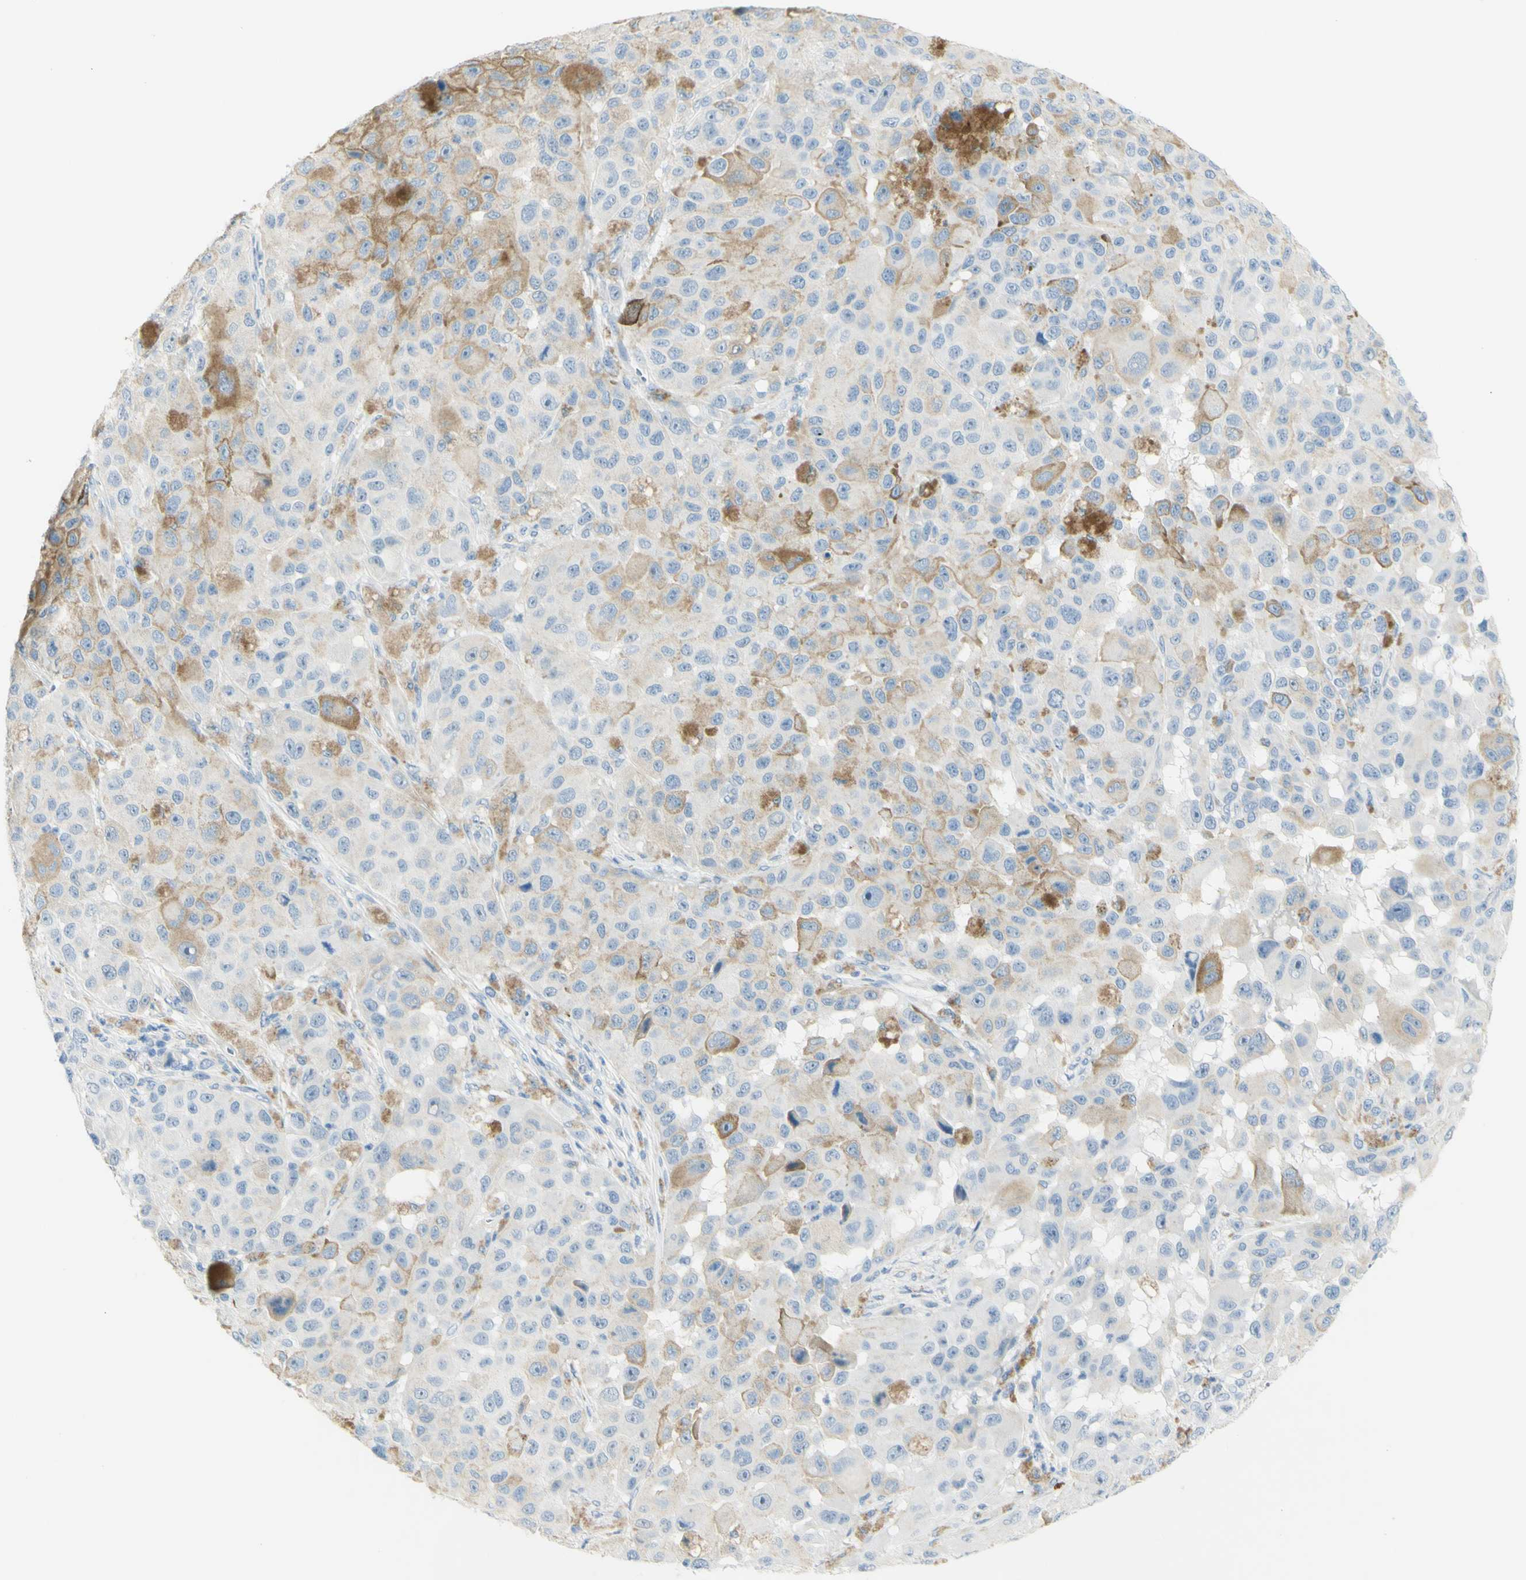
{"staining": {"intensity": "moderate", "quantity": "<25%", "location": "cytoplasmic/membranous"}, "tissue": "melanoma", "cell_type": "Tumor cells", "image_type": "cancer", "snomed": [{"axis": "morphology", "description": "Malignant melanoma, NOS"}, {"axis": "topography", "description": "Skin"}], "caption": "Immunohistochemistry (DAB) staining of human malignant melanoma exhibits moderate cytoplasmic/membranous protein positivity in about <25% of tumor cells. (IHC, brightfield microscopy, high magnification).", "gene": "TSPAN1", "patient": {"sex": "male", "age": 96}}